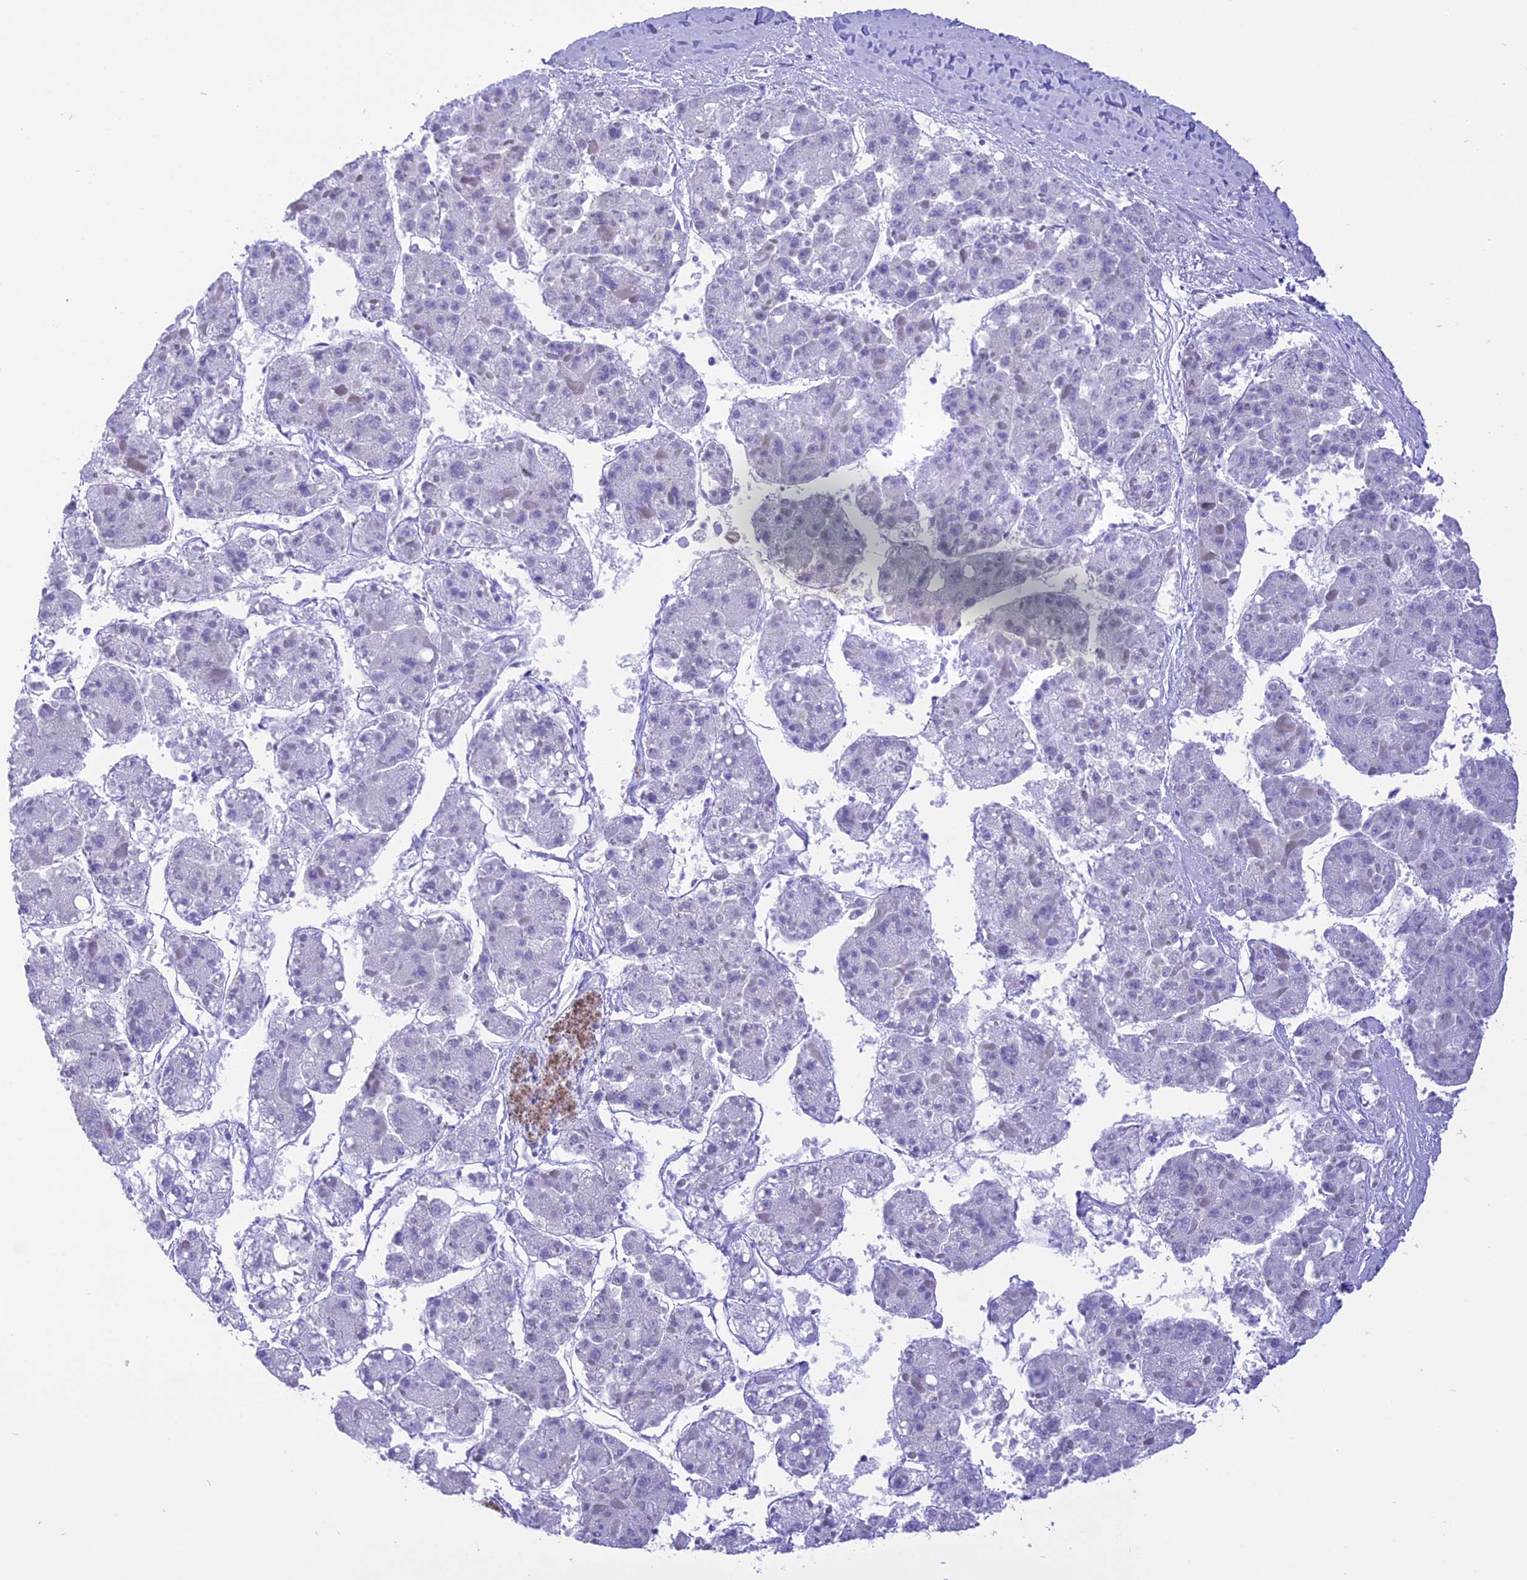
{"staining": {"intensity": "negative", "quantity": "none", "location": "none"}, "tissue": "liver cancer", "cell_type": "Tumor cells", "image_type": "cancer", "snomed": [{"axis": "morphology", "description": "Carcinoma, Hepatocellular, NOS"}, {"axis": "topography", "description": "Liver"}], "caption": "Tumor cells show no significant positivity in liver cancer (hepatocellular carcinoma).", "gene": "DCAF16", "patient": {"sex": "female", "age": 73}}